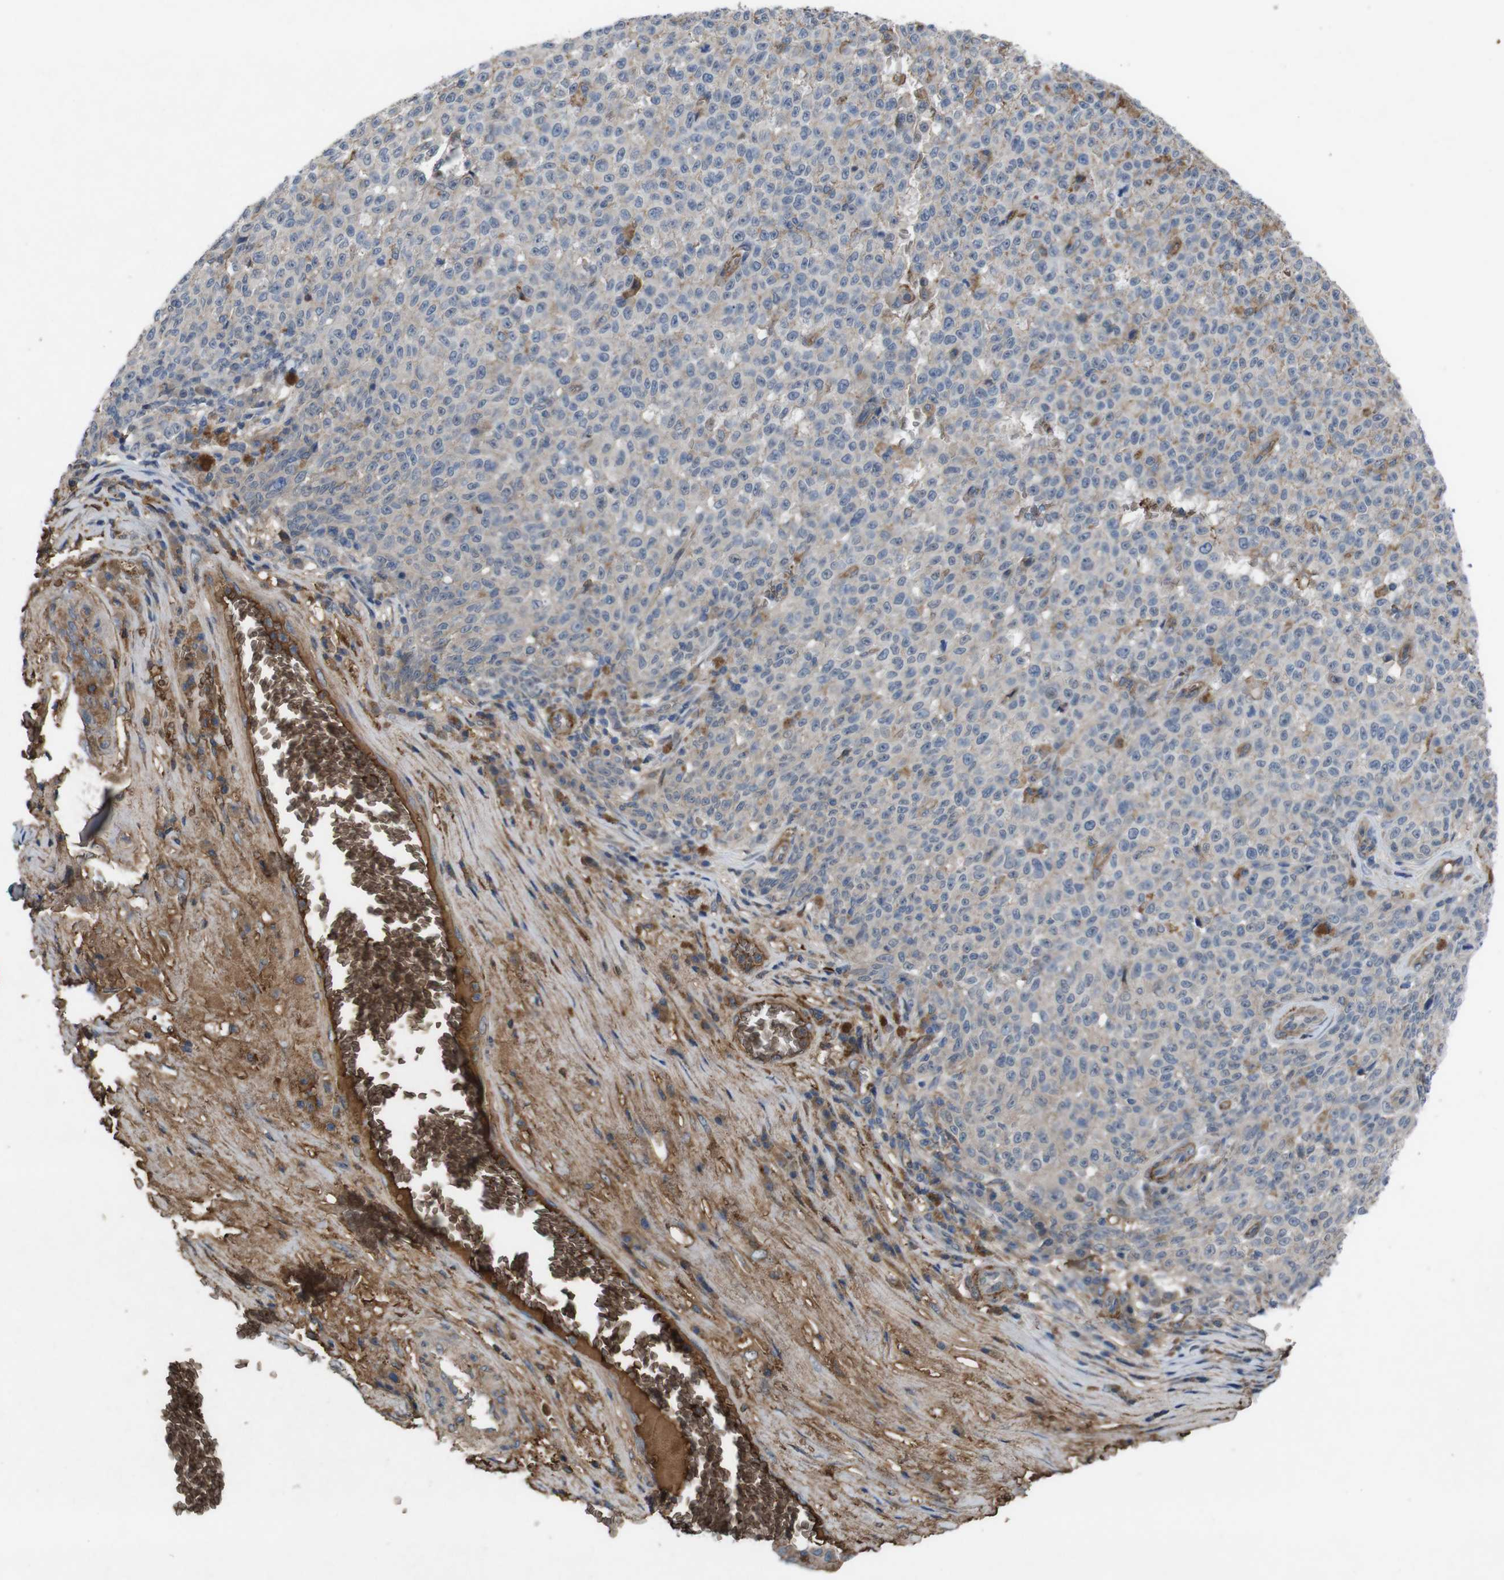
{"staining": {"intensity": "weak", "quantity": "25%-75%", "location": "cytoplasmic/membranous"}, "tissue": "melanoma", "cell_type": "Tumor cells", "image_type": "cancer", "snomed": [{"axis": "morphology", "description": "Malignant melanoma, NOS"}, {"axis": "topography", "description": "Skin"}], "caption": "IHC of human malignant melanoma exhibits low levels of weak cytoplasmic/membranous expression in approximately 25%-75% of tumor cells.", "gene": "SPTB", "patient": {"sex": "female", "age": 82}}